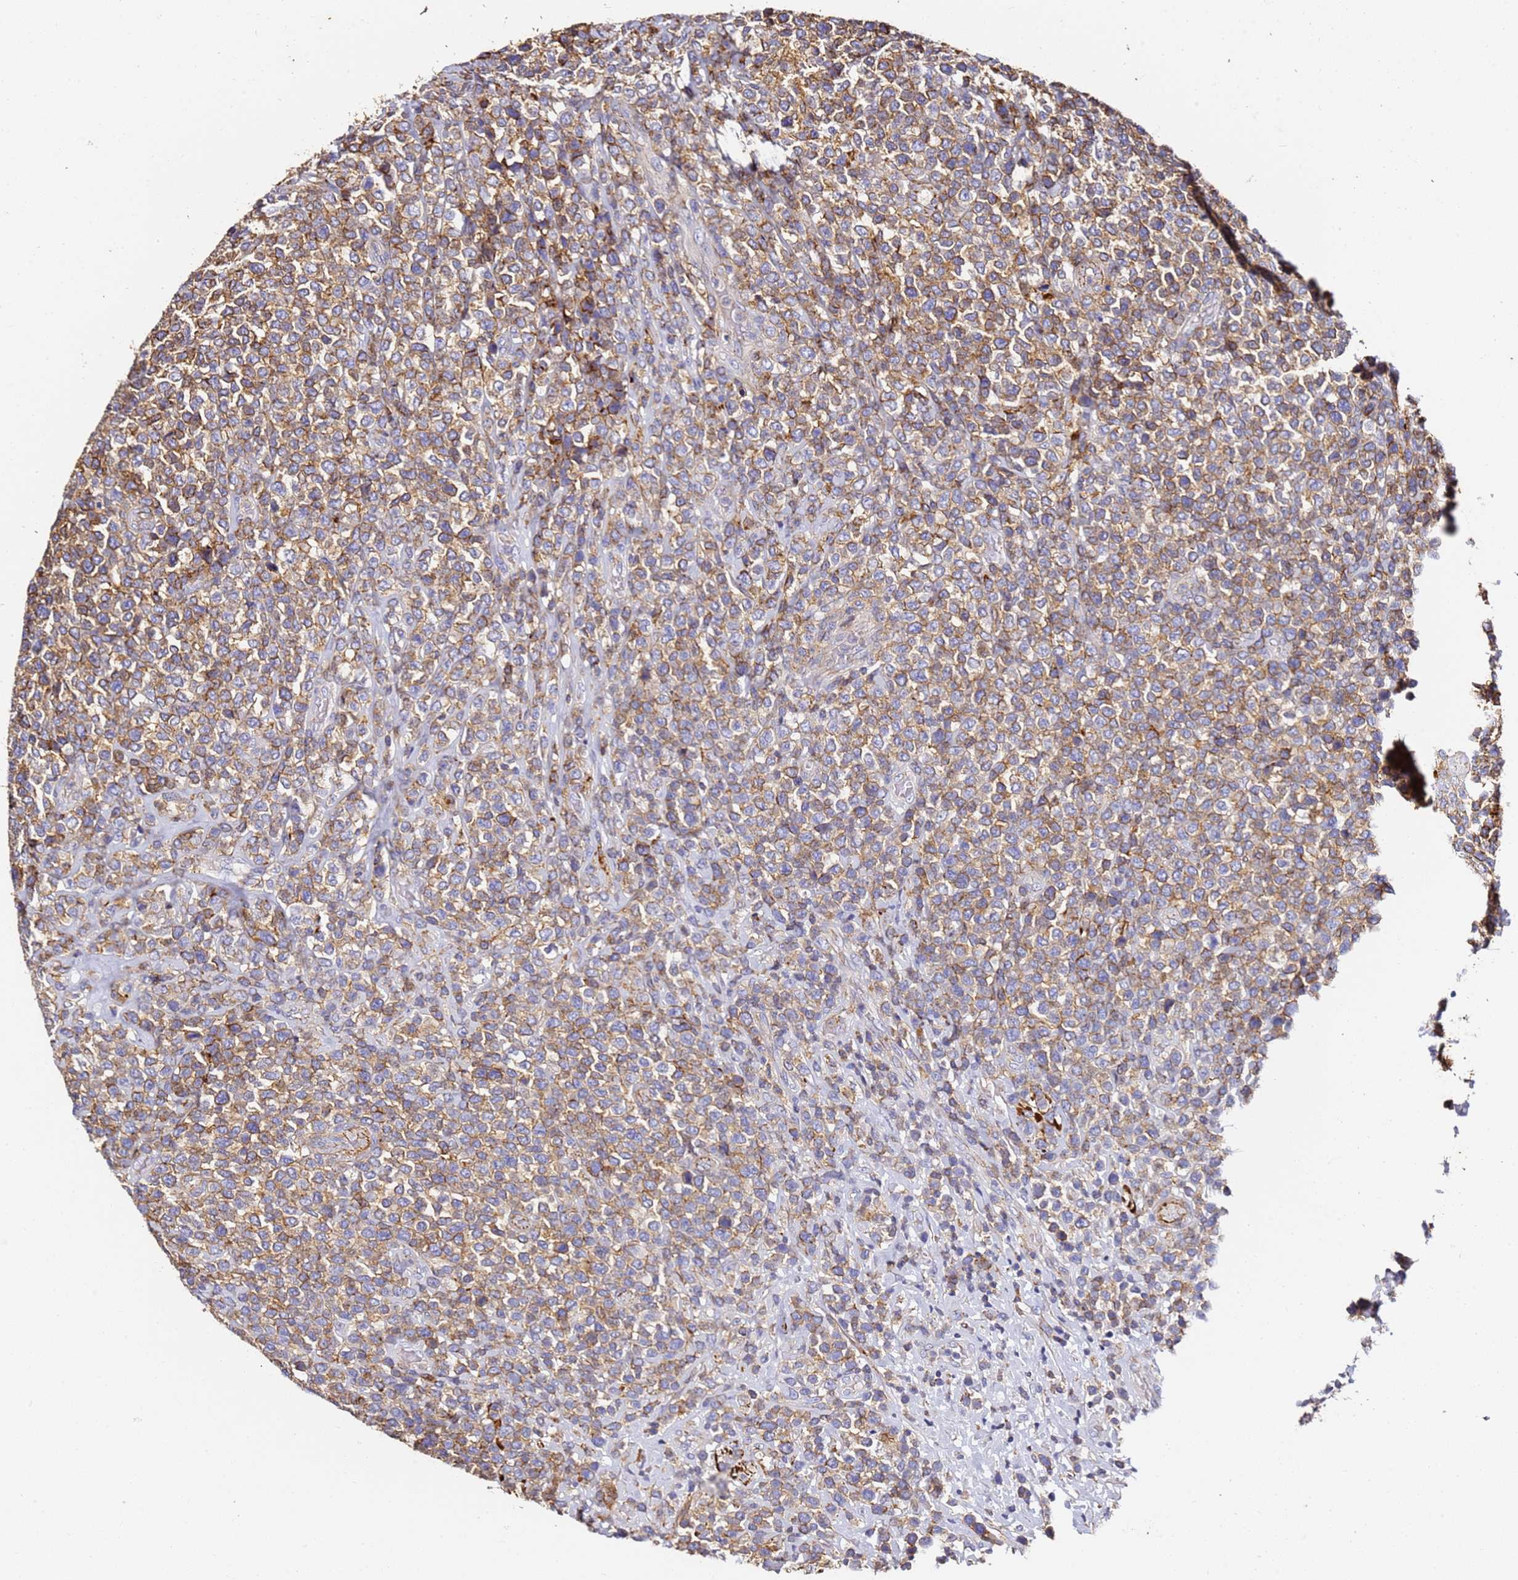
{"staining": {"intensity": "moderate", "quantity": ">75%", "location": "cytoplasmic/membranous"}, "tissue": "lymphoma", "cell_type": "Tumor cells", "image_type": "cancer", "snomed": [{"axis": "morphology", "description": "Malignant lymphoma, non-Hodgkin's type, High grade"}, {"axis": "topography", "description": "Soft tissue"}], "caption": "There is medium levels of moderate cytoplasmic/membranous positivity in tumor cells of lymphoma, as demonstrated by immunohistochemical staining (brown color).", "gene": "ZNF671", "patient": {"sex": "female", "age": 56}}